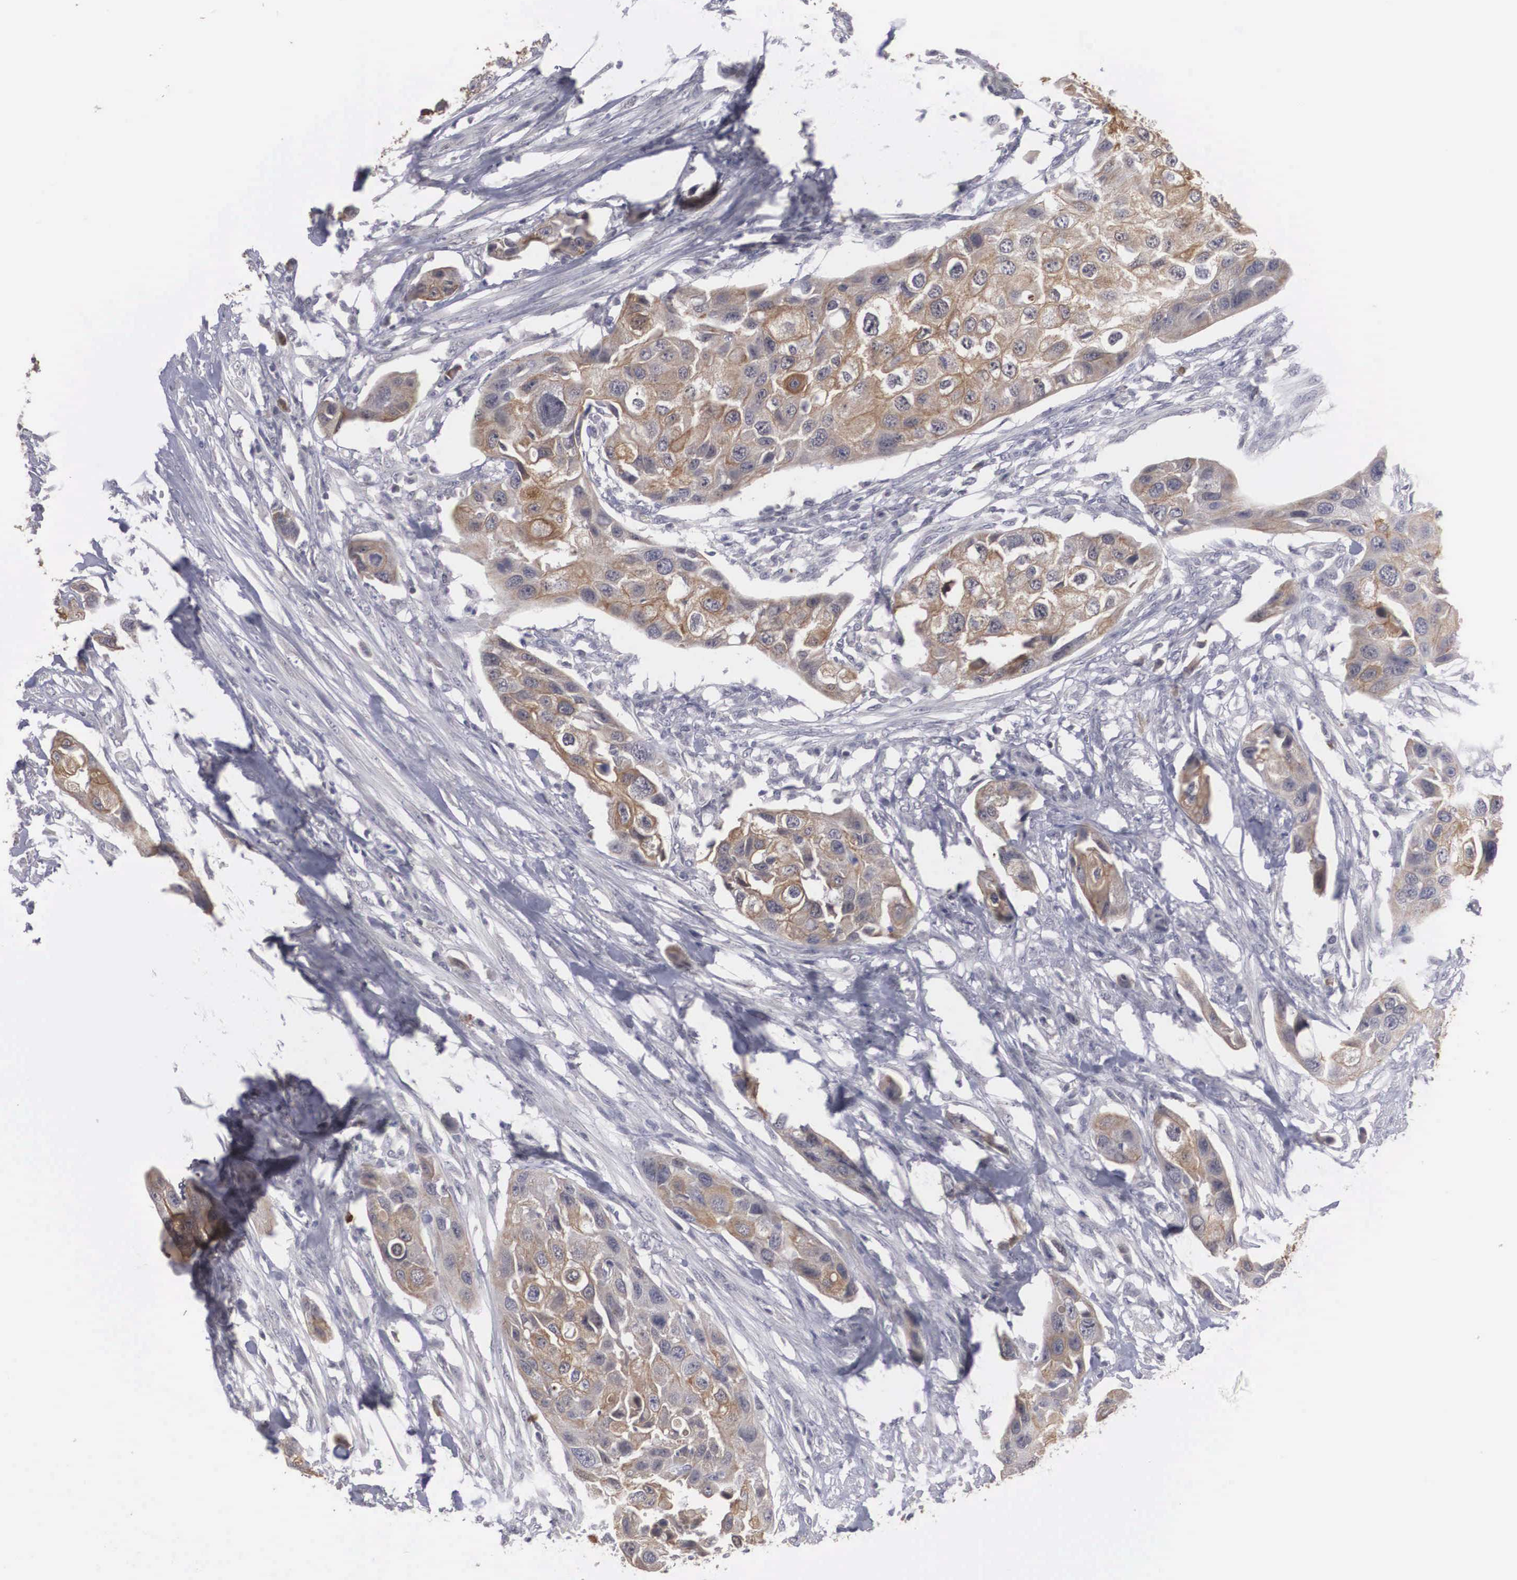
{"staining": {"intensity": "moderate", "quantity": "25%-75%", "location": "cytoplasmic/membranous"}, "tissue": "urothelial cancer", "cell_type": "Tumor cells", "image_type": "cancer", "snomed": [{"axis": "morphology", "description": "Urothelial carcinoma, High grade"}, {"axis": "topography", "description": "Urinary bladder"}], "caption": "This photomicrograph displays IHC staining of urothelial carcinoma (high-grade), with medium moderate cytoplasmic/membranous expression in approximately 25%-75% of tumor cells.", "gene": "WDR89", "patient": {"sex": "male", "age": 55}}